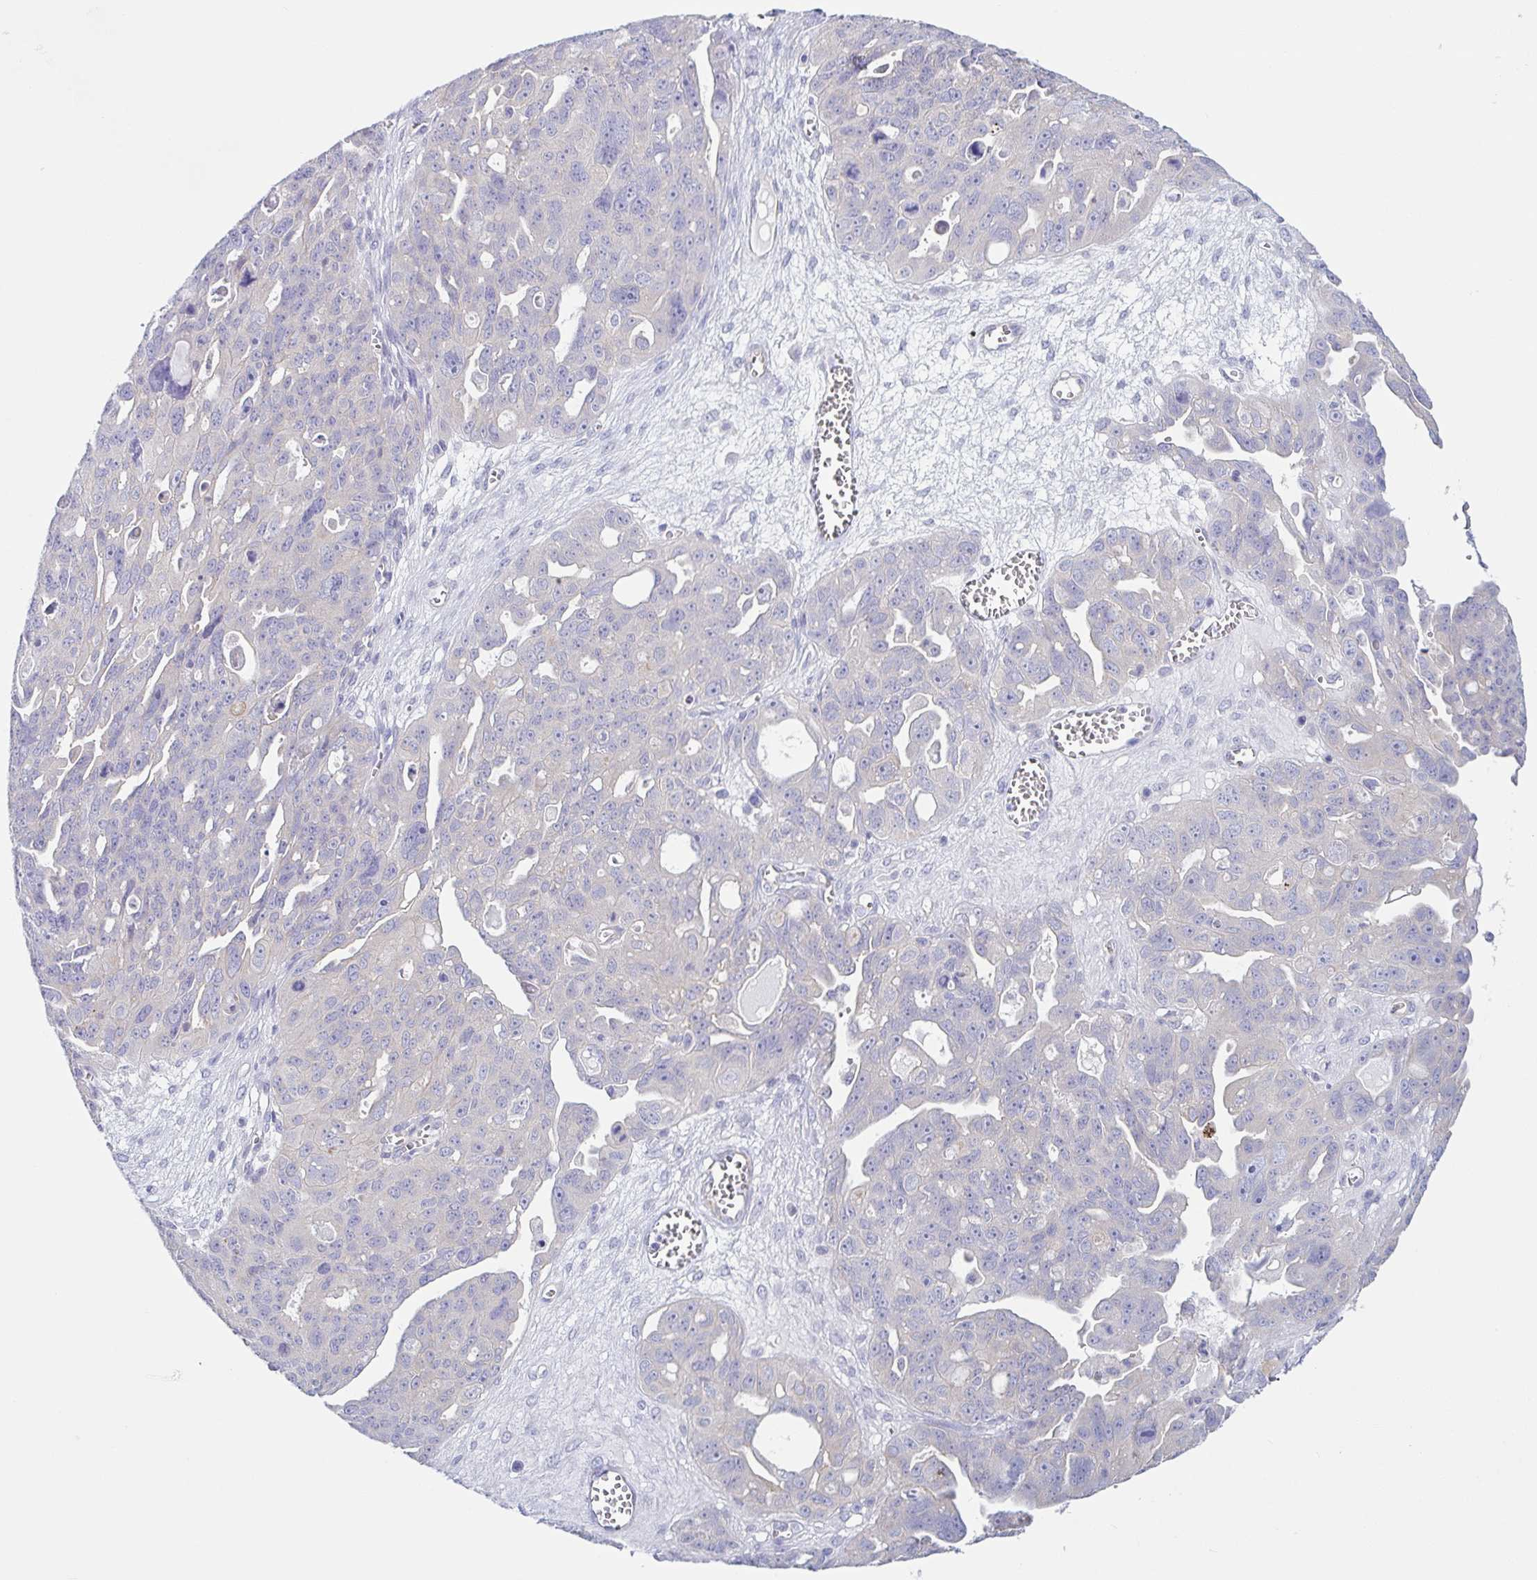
{"staining": {"intensity": "negative", "quantity": "none", "location": "none"}, "tissue": "ovarian cancer", "cell_type": "Tumor cells", "image_type": "cancer", "snomed": [{"axis": "morphology", "description": "Carcinoma, endometroid"}, {"axis": "topography", "description": "Ovary"}], "caption": "DAB (3,3'-diaminobenzidine) immunohistochemical staining of ovarian cancer (endometroid carcinoma) reveals no significant expression in tumor cells.", "gene": "TNNI2", "patient": {"sex": "female", "age": 70}}